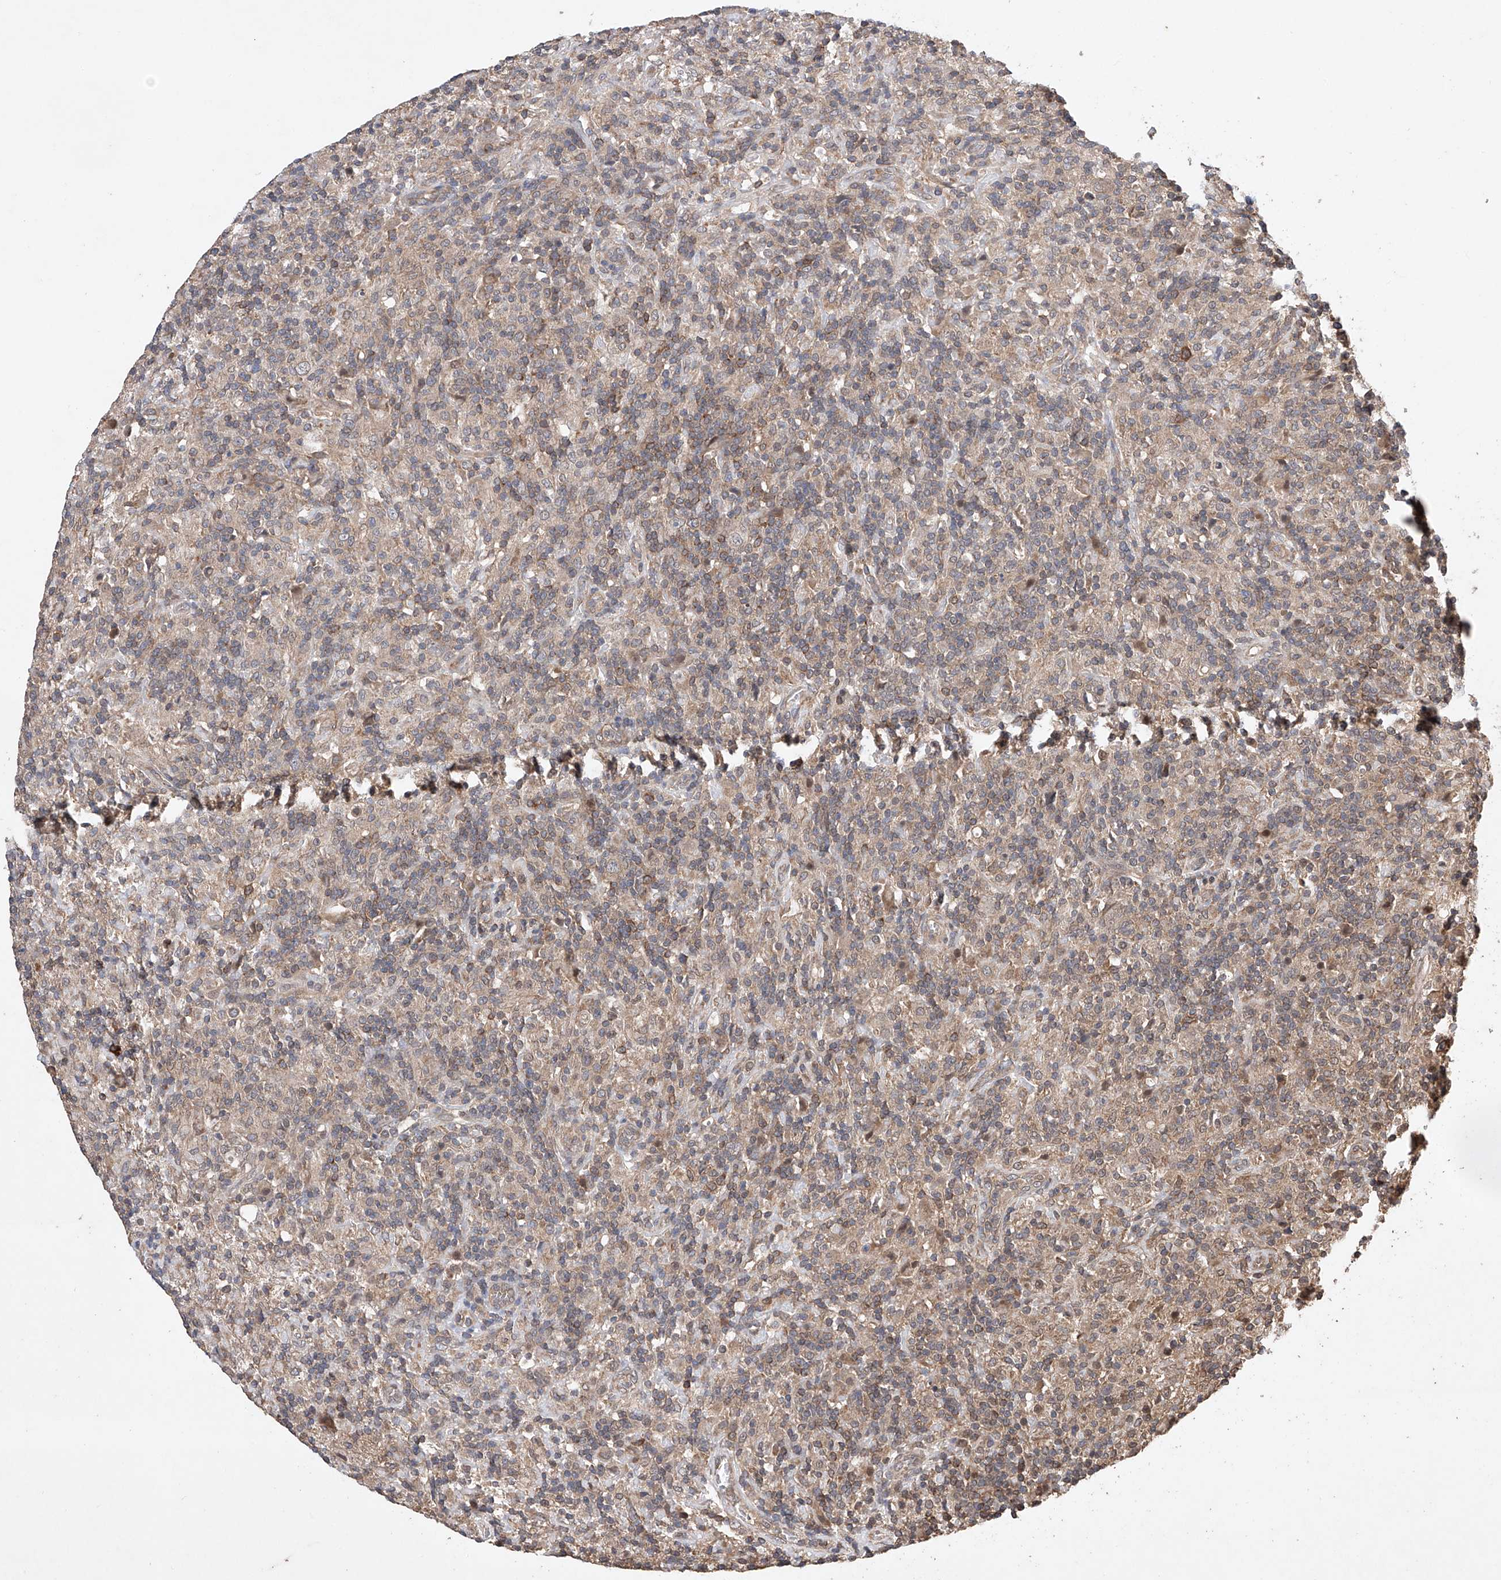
{"staining": {"intensity": "weak", "quantity": "<25%", "location": "cytoplasmic/membranous"}, "tissue": "lymphoma", "cell_type": "Tumor cells", "image_type": "cancer", "snomed": [{"axis": "morphology", "description": "Hodgkin's disease, NOS"}, {"axis": "topography", "description": "Lymph node"}], "caption": "IHC photomicrograph of neoplastic tissue: human Hodgkin's disease stained with DAB (3,3'-diaminobenzidine) displays no significant protein positivity in tumor cells.", "gene": "LURAP1", "patient": {"sex": "male", "age": 70}}